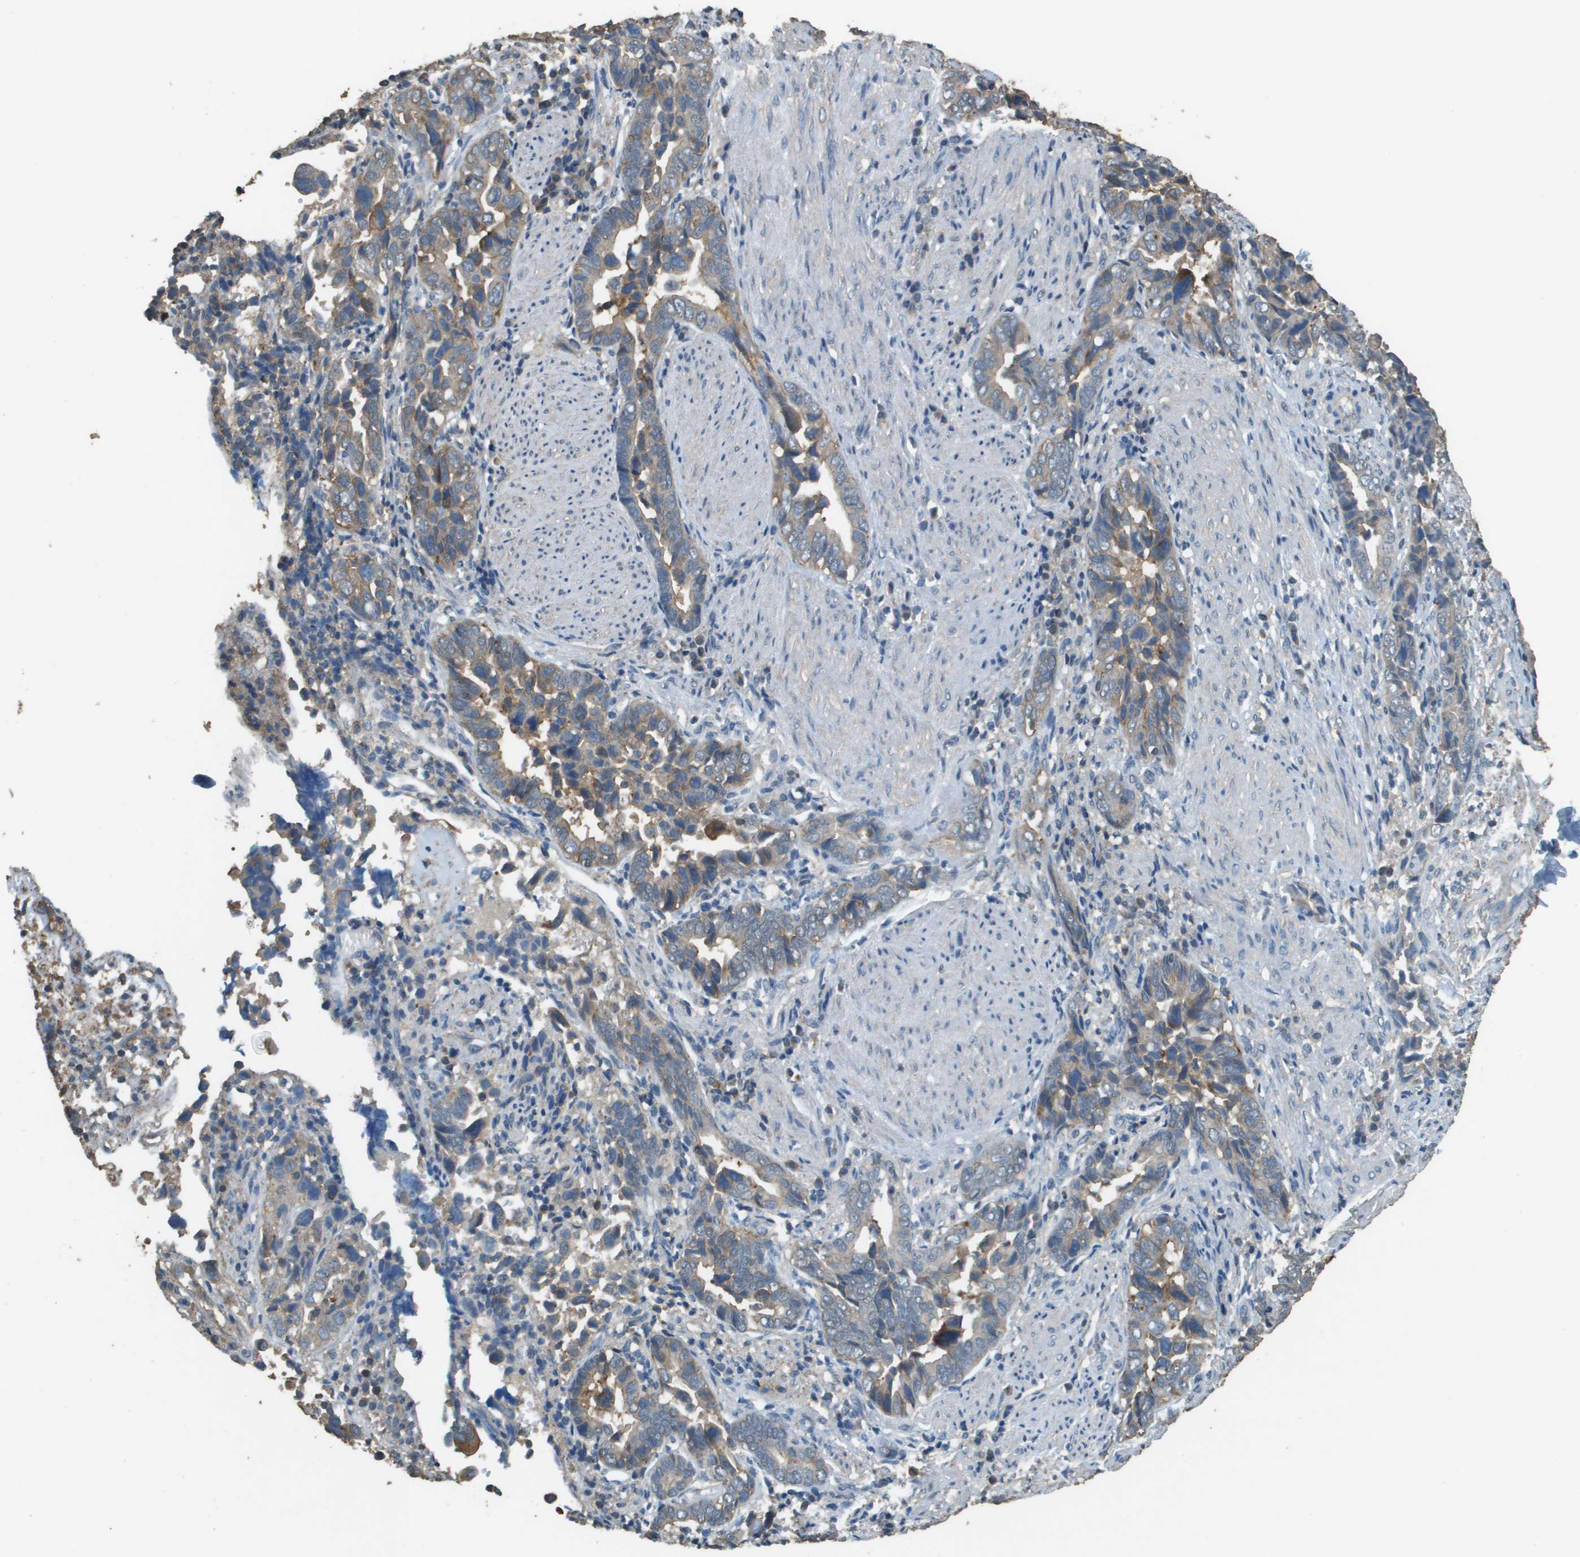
{"staining": {"intensity": "weak", "quantity": ">75%", "location": "cytoplasmic/membranous"}, "tissue": "liver cancer", "cell_type": "Tumor cells", "image_type": "cancer", "snomed": [{"axis": "morphology", "description": "Cholangiocarcinoma"}, {"axis": "topography", "description": "Liver"}], "caption": "Immunohistochemical staining of cholangiocarcinoma (liver) reveals low levels of weak cytoplasmic/membranous protein staining in approximately >75% of tumor cells.", "gene": "MS4A7", "patient": {"sex": "female", "age": 79}}